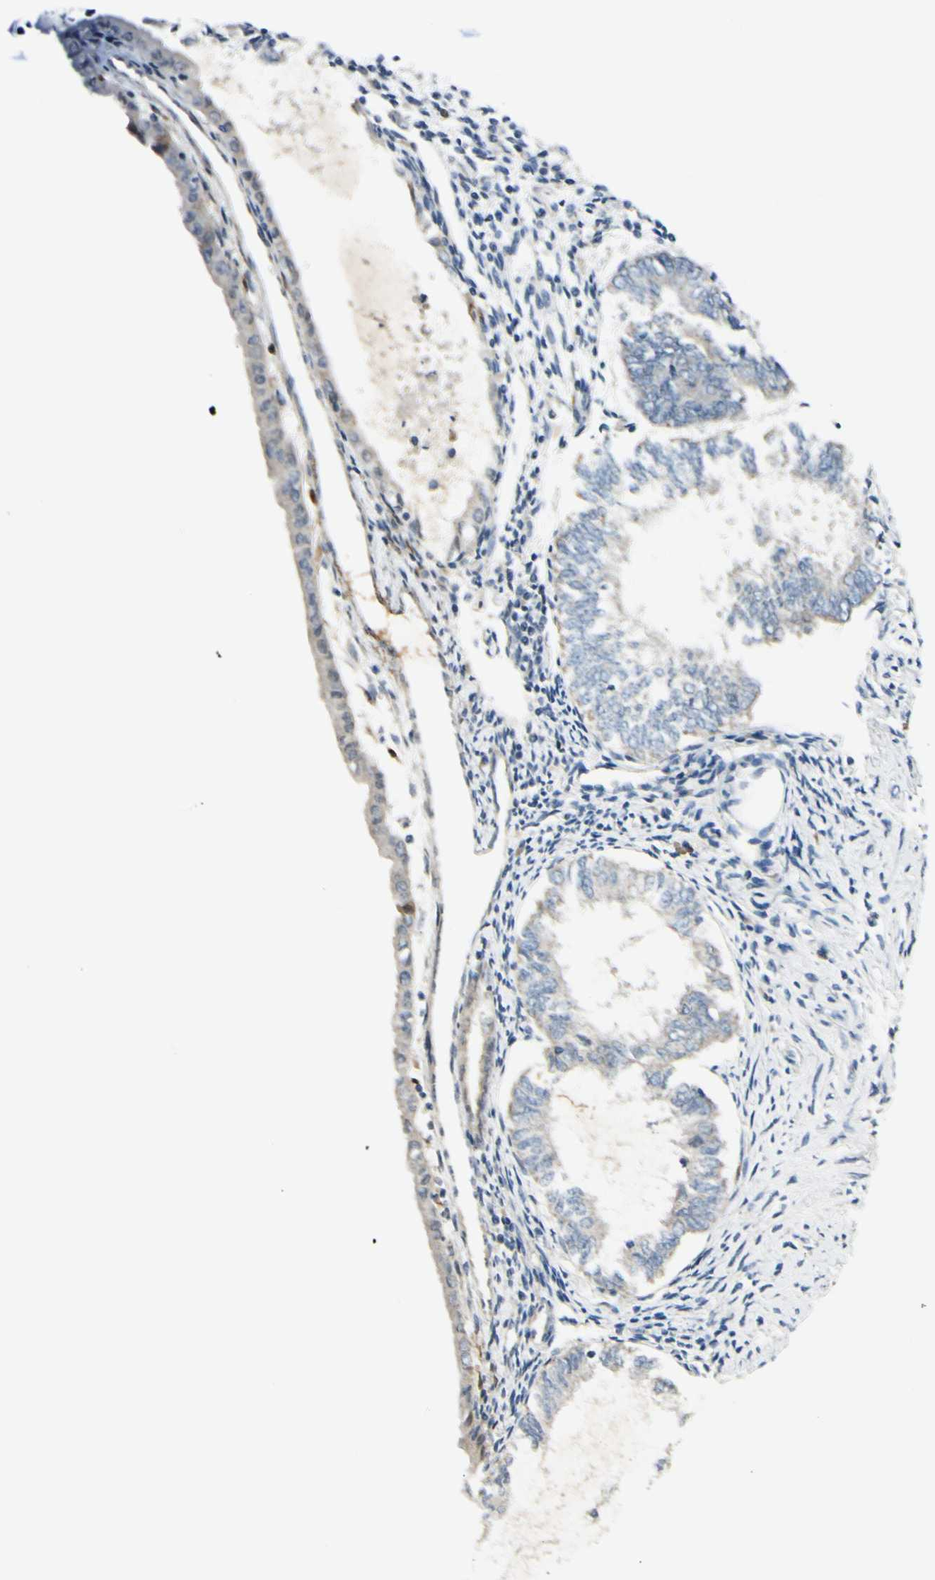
{"staining": {"intensity": "negative", "quantity": "none", "location": "none"}, "tissue": "endometrial cancer", "cell_type": "Tumor cells", "image_type": "cancer", "snomed": [{"axis": "morphology", "description": "Adenocarcinoma, NOS"}, {"axis": "topography", "description": "Endometrium"}], "caption": "A high-resolution photomicrograph shows IHC staining of endometrial cancer, which exhibits no significant staining in tumor cells.", "gene": "FHL2", "patient": {"sex": "female", "age": 86}}